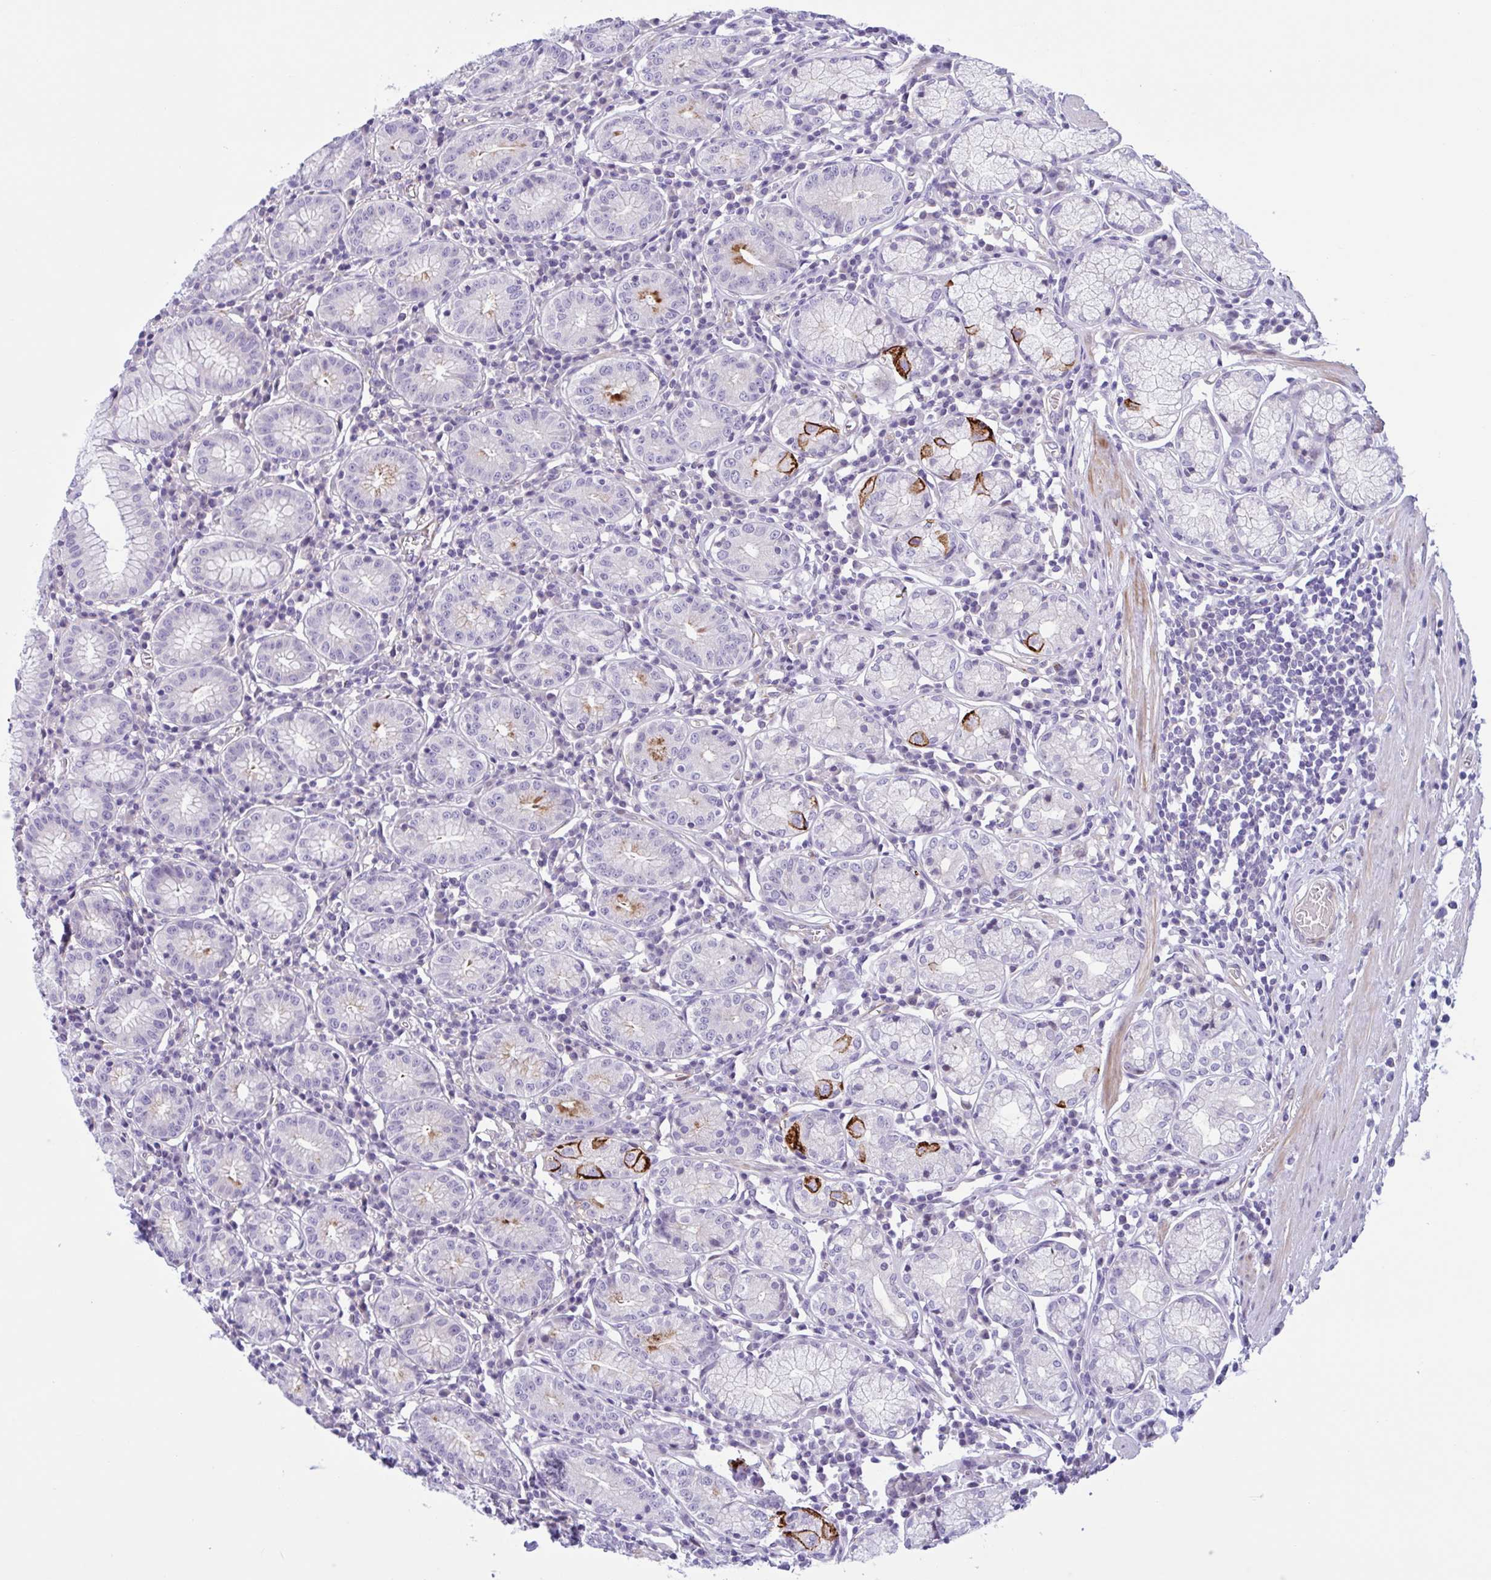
{"staining": {"intensity": "strong", "quantity": "25%-75%", "location": "cytoplasmic/membranous"}, "tissue": "stomach", "cell_type": "Glandular cells", "image_type": "normal", "snomed": [{"axis": "morphology", "description": "Normal tissue, NOS"}, {"axis": "topography", "description": "Stomach"}], "caption": "Immunohistochemical staining of unremarkable stomach displays 25%-75% levels of strong cytoplasmic/membranous protein positivity in about 25%-75% of glandular cells.", "gene": "AHCYL2", "patient": {"sex": "male", "age": 55}}